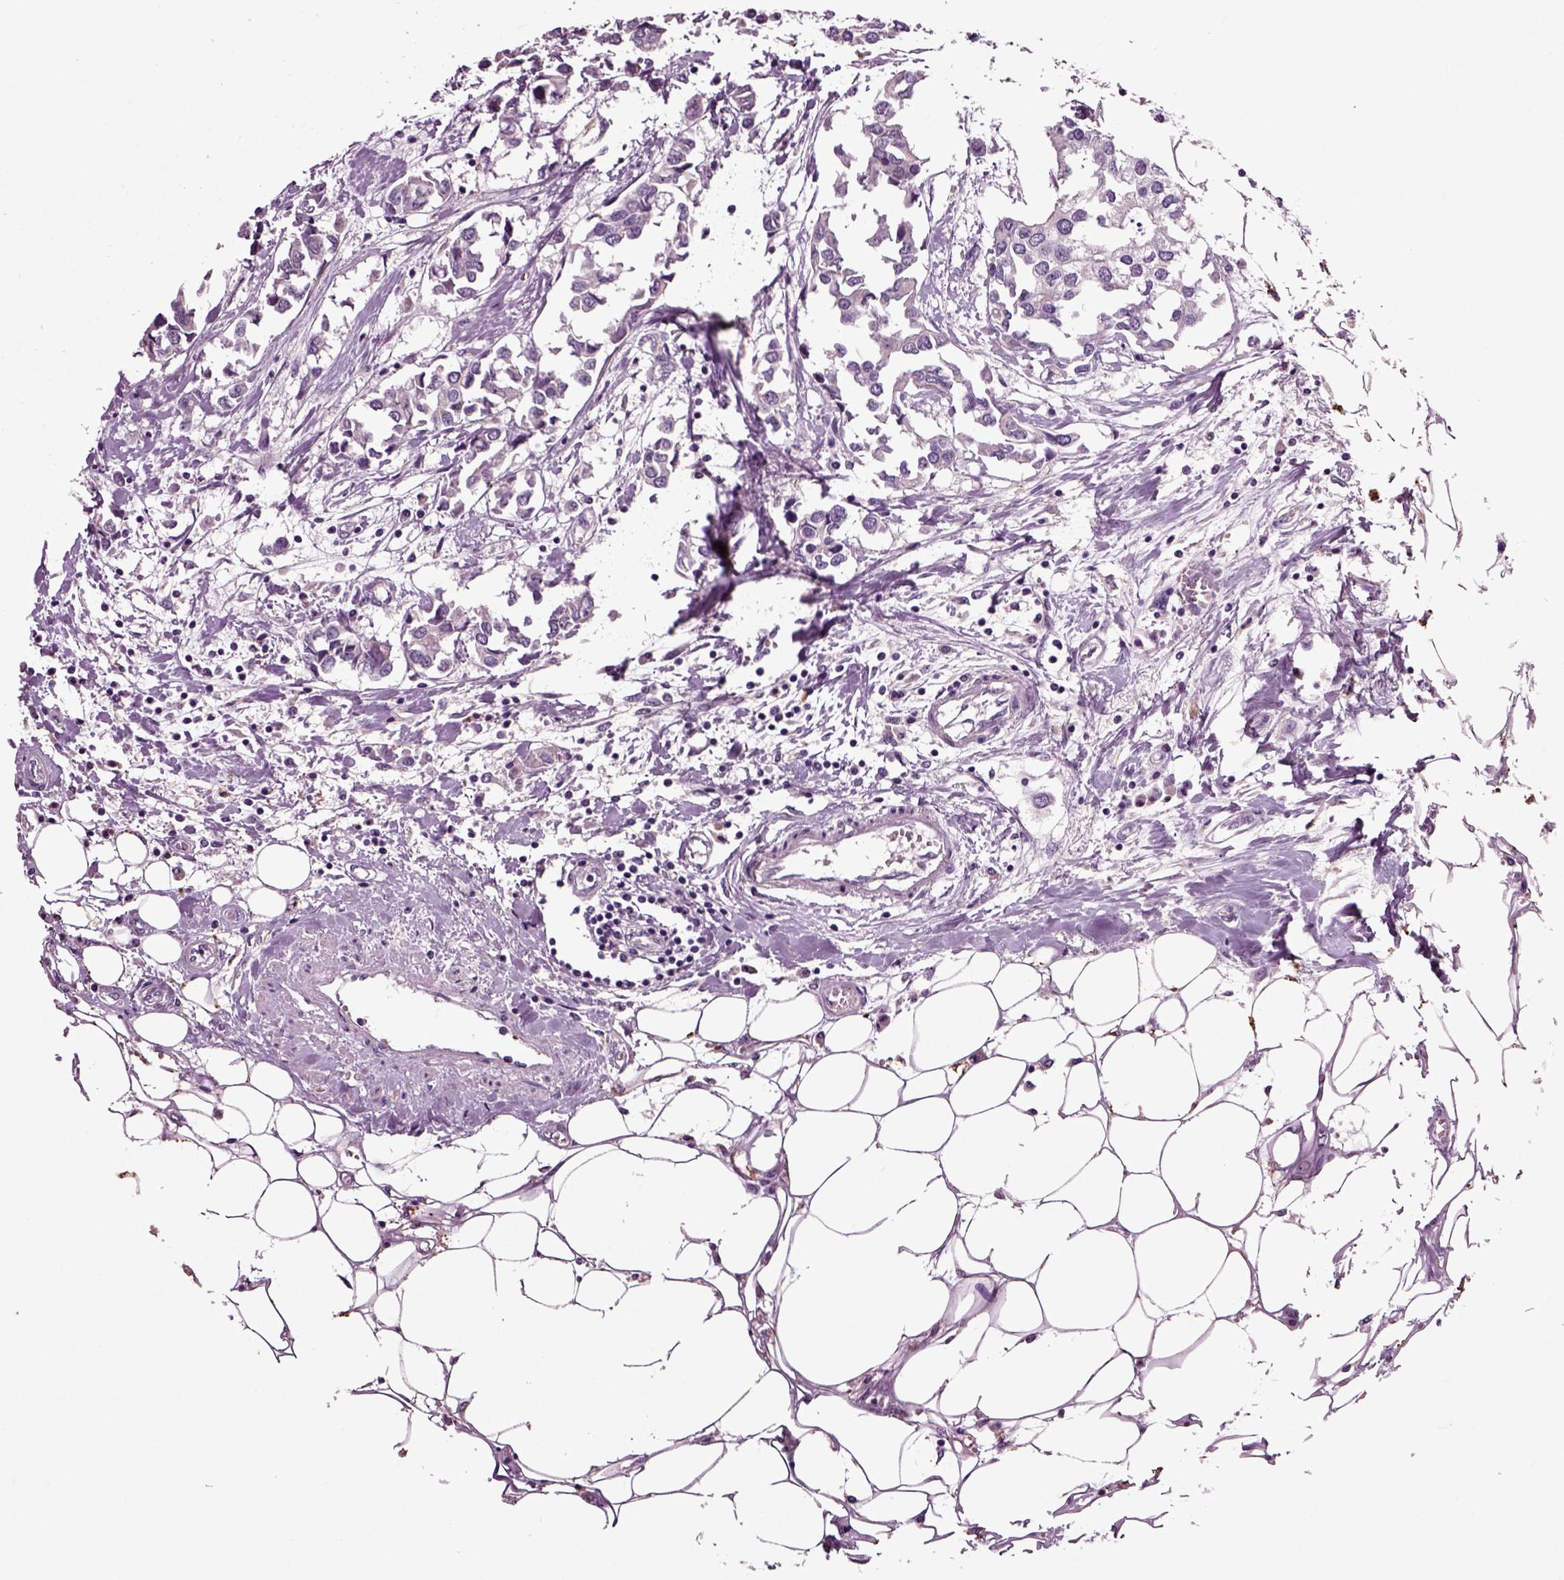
{"staining": {"intensity": "negative", "quantity": "none", "location": "none"}, "tissue": "breast cancer", "cell_type": "Tumor cells", "image_type": "cancer", "snomed": [{"axis": "morphology", "description": "Duct carcinoma"}, {"axis": "topography", "description": "Breast"}], "caption": "Immunohistochemical staining of human breast cancer exhibits no significant positivity in tumor cells.", "gene": "CRHR1", "patient": {"sex": "female", "age": 83}}